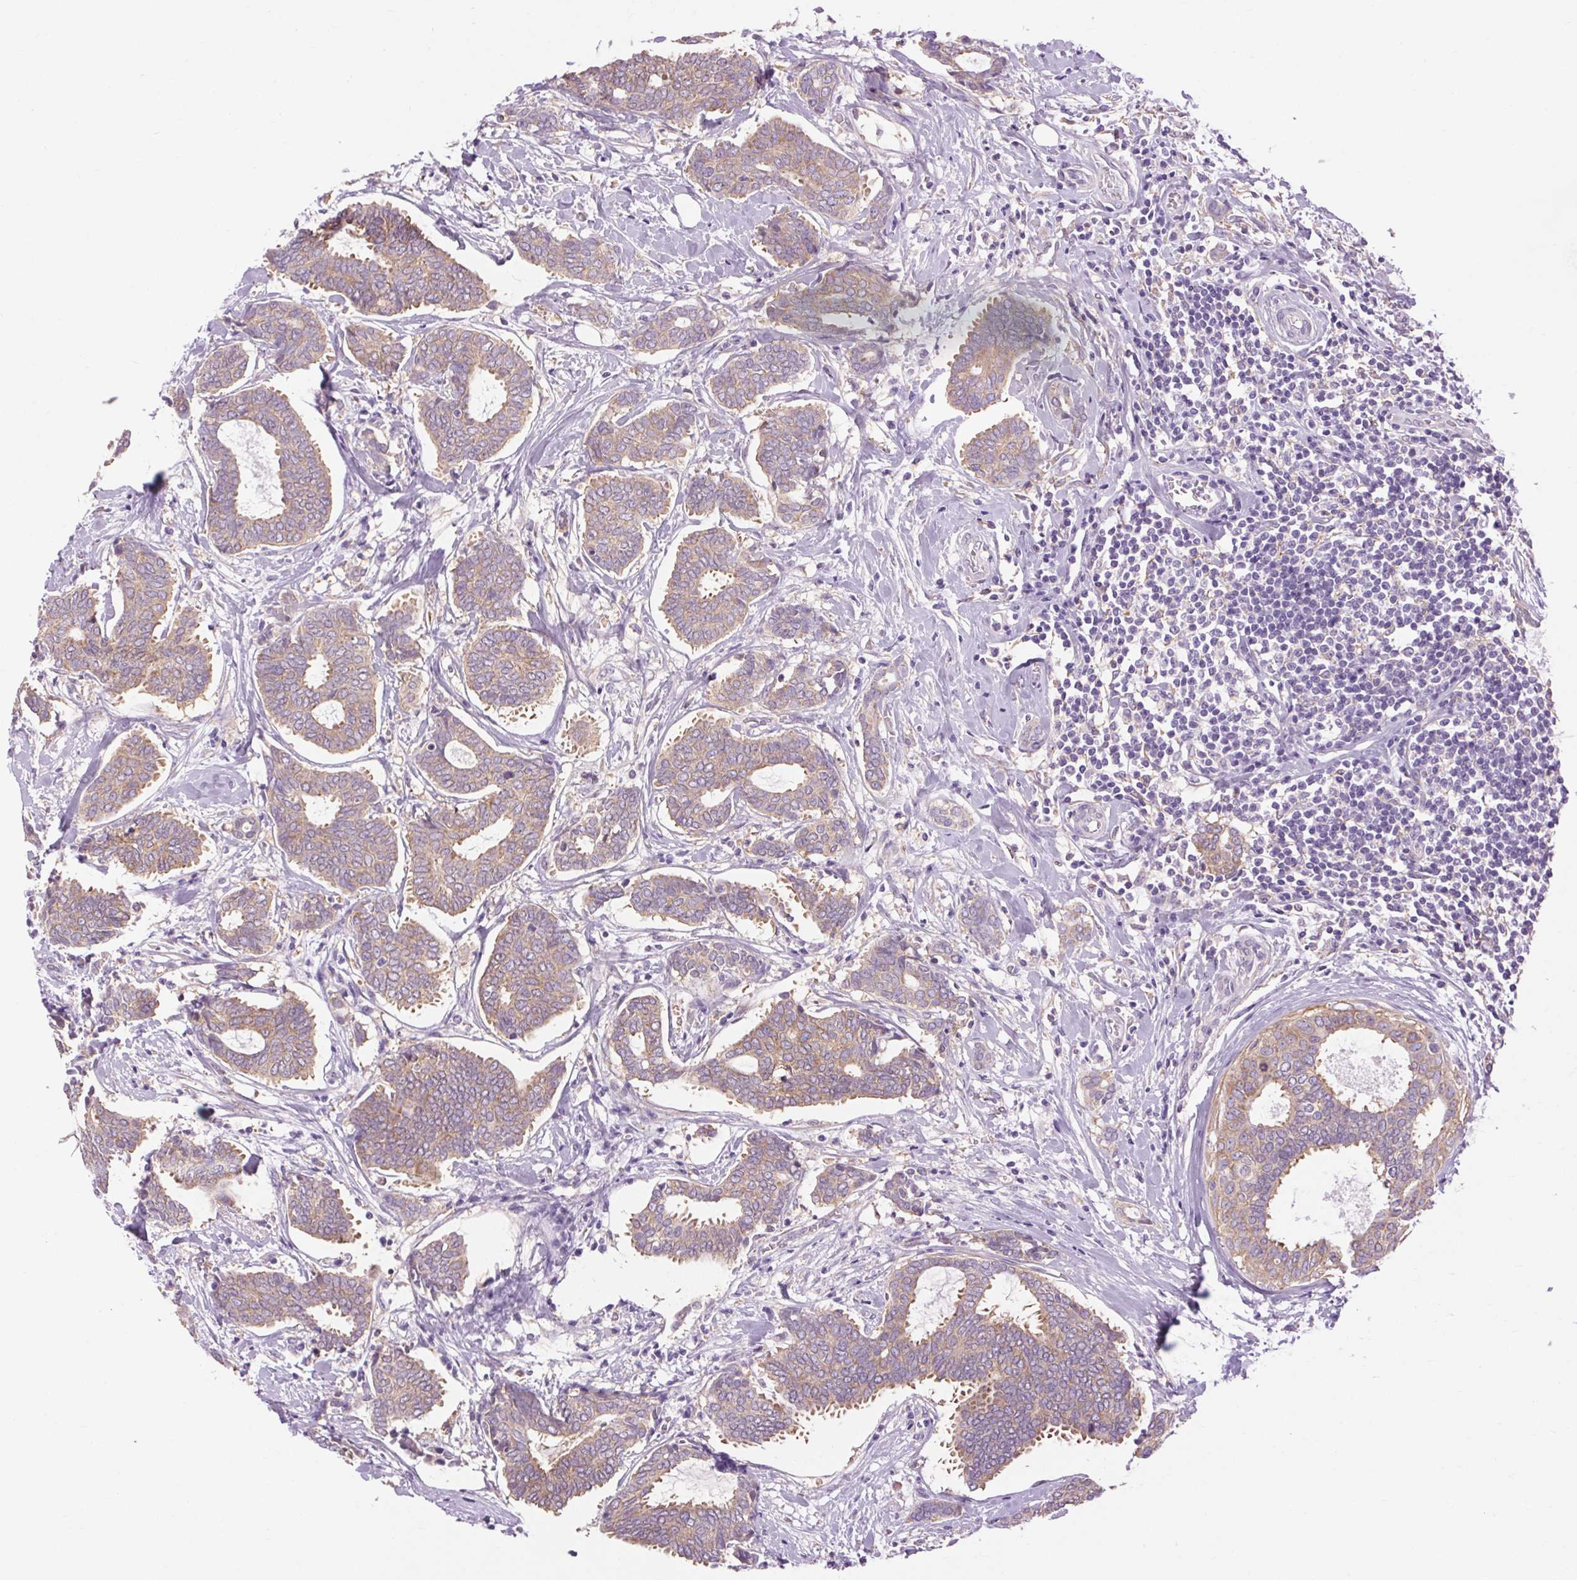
{"staining": {"intensity": "weak", "quantity": ">75%", "location": "cytoplasmic/membranous"}, "tissue": "breast cancer", "cell_type": "Tumor cells", "image_type": "cancer", "snomed": [{"axis": "morphology", "description": "Intraductal carcinoma, in situ"}, {"axis": "morphology", "description": "Duct carcinoma"}, {"axis": "morphology", "description": "Lobular carcinoma, in situ"}, {"axis": "topography", "description": "Breast"}], "caption": "DAB (3,3'-diaminobenzidine) immunohistochemical staining of human breast cancer (lobular carcinoma in situ) exhibits weak cytoplasmic/membranous protein positivity in approximately >75% of tumor cells. The protein of interest is stained brown, and the nuclei are stained in blue (DAB IHC with brightfield microscopy, high magnification).", "gene": "SOWAHC", "patient": {"sex": "female", "age": 44}}